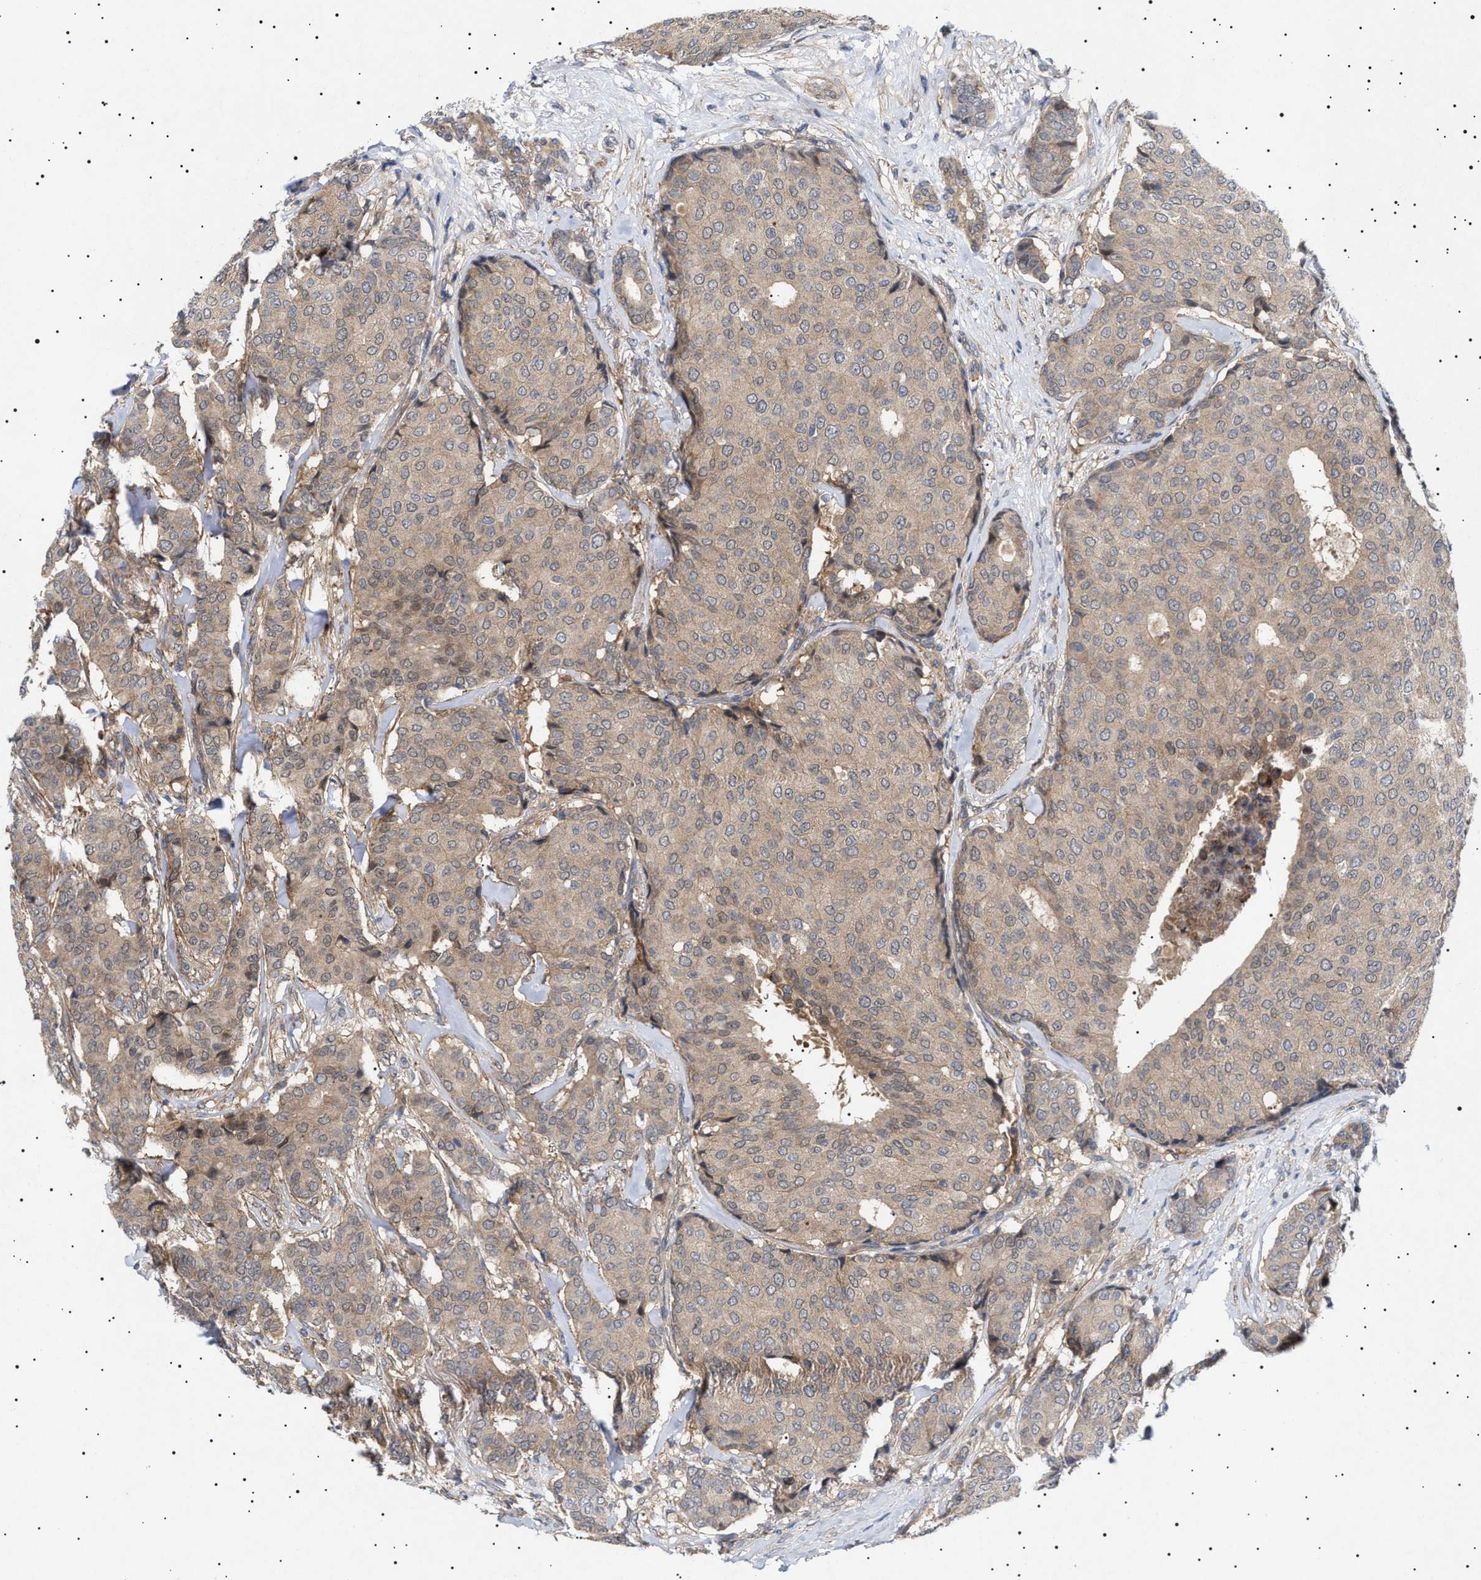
{"staining": {"intensity": "moderate", "quantity": ">75%", "location": "cytoplasmic/membranous"}, "tissue": "breast cancer", "cell_type": "Tumor cells", "image_type": "cancer", "snomed": [{"axis": "morphology", "description": "Duct carcinoma"}, {"axis": "topography", "description": "Breast"}], "caption": "Infiltrating ductal carcinoma (breast) stained with a brown dye exhibits moderate cytoplasmic/membranous positive staining in approximately >75% of tumor cells.", "gene": "NPLOC4", "patient": {"sex": "female", "age": 75}}